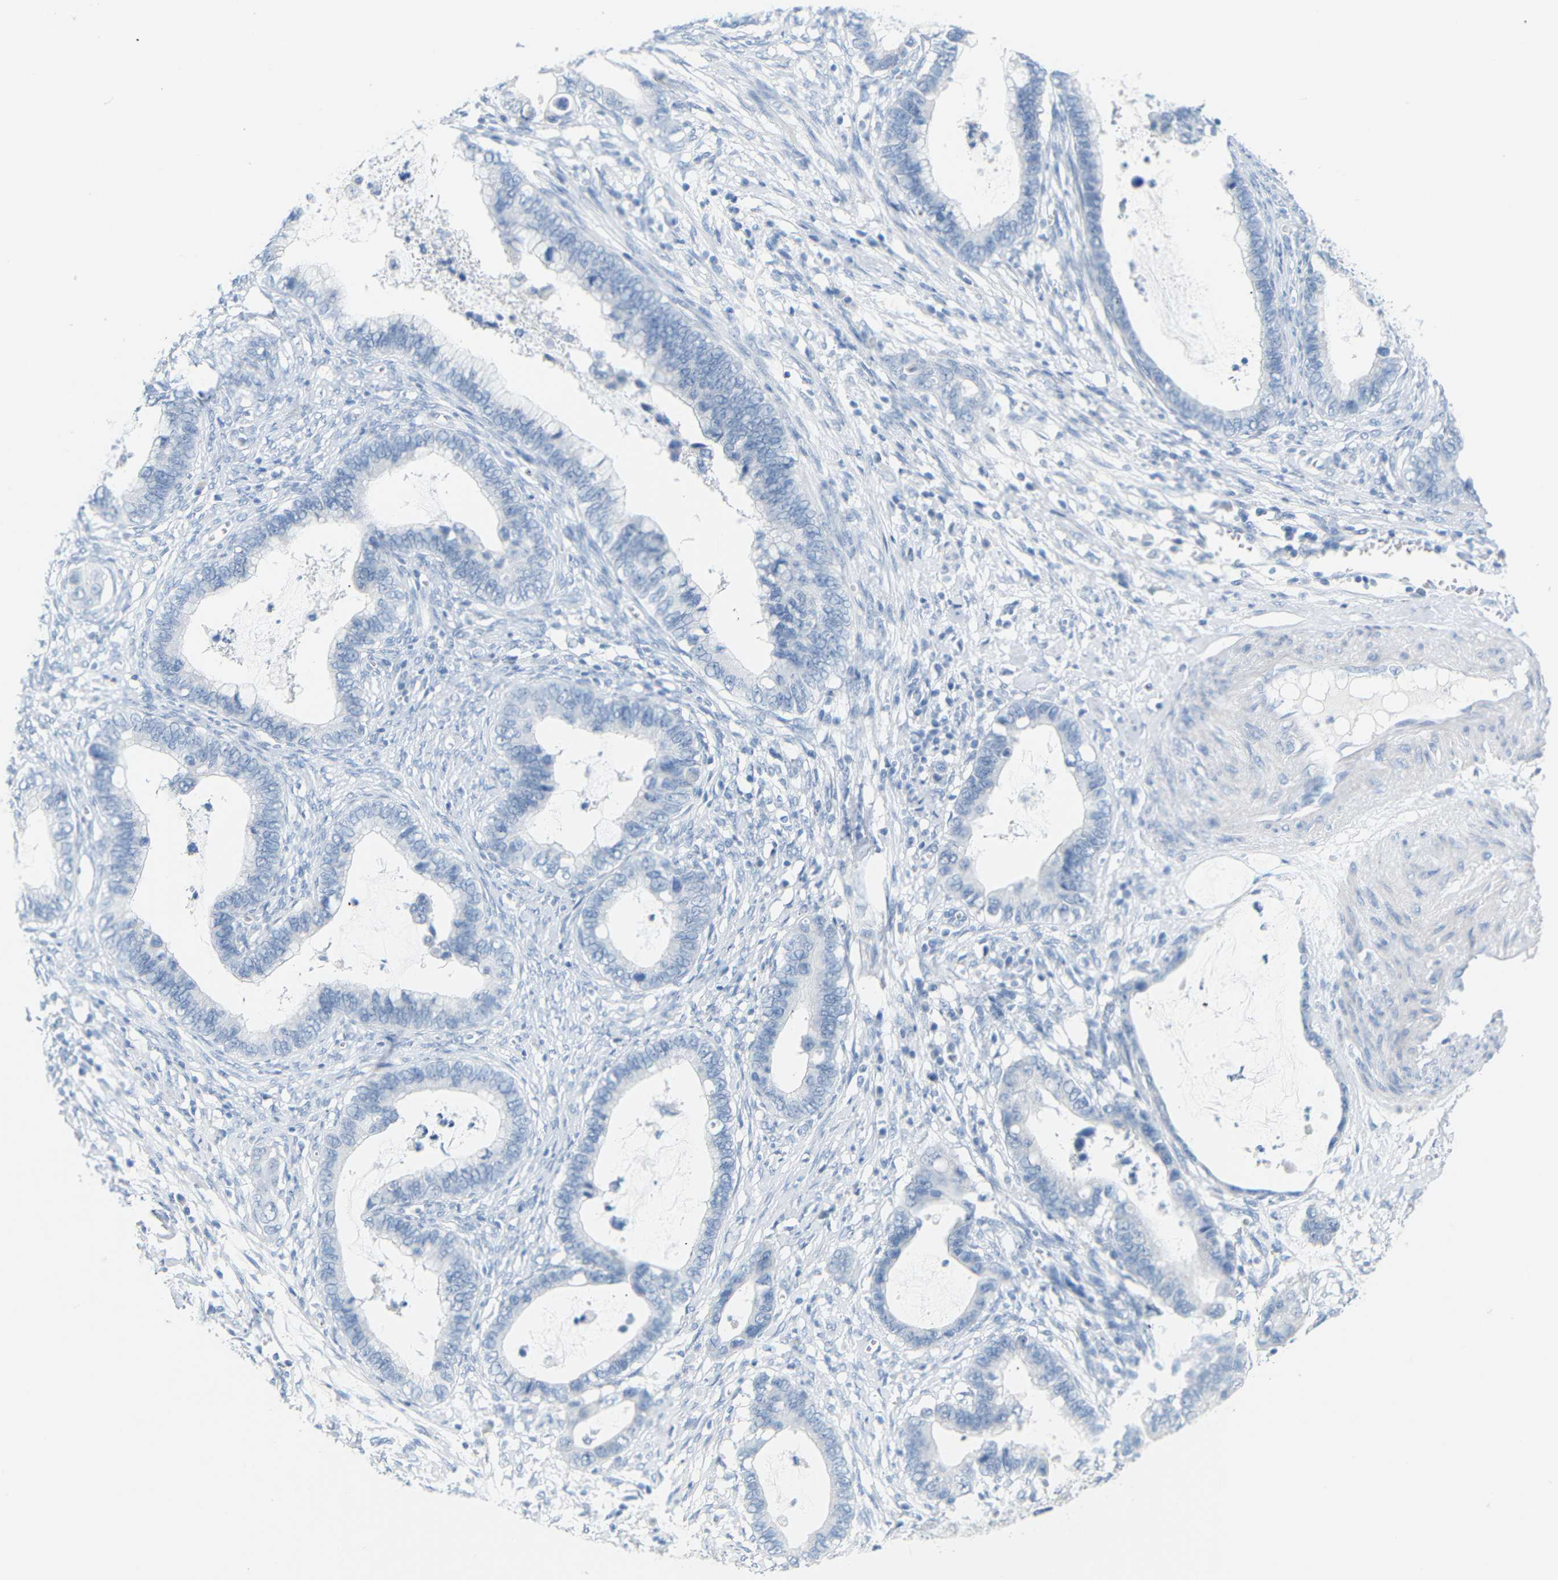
{"staining": {"intensity": "negative", "quantity": "none", "location": "none"}, "tissue": "cervical cancer", "cell_type": "Tumor cells", "image_type": "cancer", "snomed": [{"axis": "morphology", "description": "Adenocarcinoma, NOS"}, {"axis": "topography", "description": "Cervix"}], "caption": "Tumor cells are negative for brown protein staining in cervical cancer.", "gene": "OPN1SW", "patient": {"sex": "female", "age": 44}}